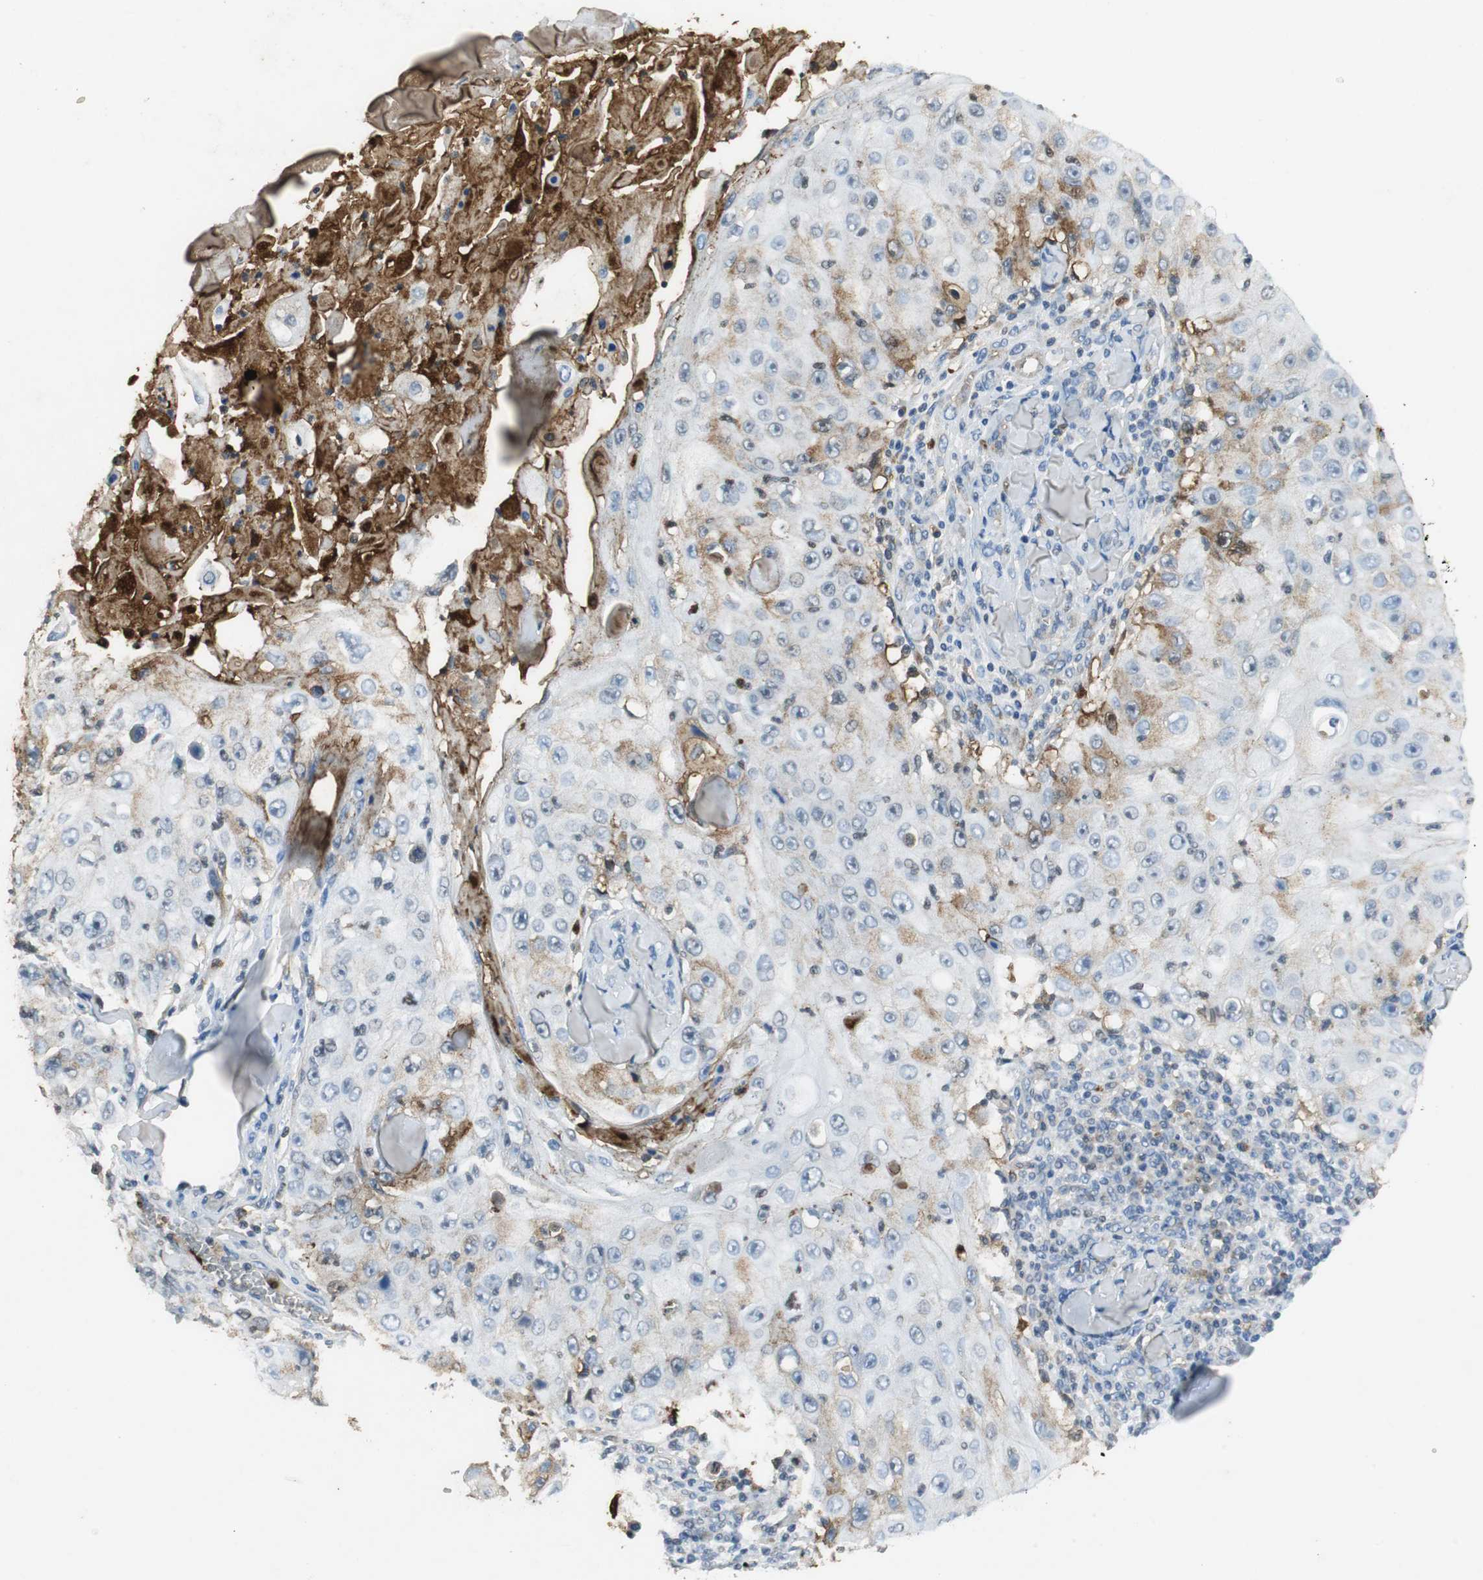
{"staining": {"intensity": "negative", "quantity": "none", "location": "none"}, "tissue": "skin cancer", "cell_type": "Tumor cells", "image_type": "cancer", "snomed": [{"axis": "morphology", "description": "Squamous cell carcinoma, NOS"}, {"axis": "topography", "description": "Skin"}], "caption": "Skin cancer (squamous cell carcinoma) was stained to show a protein in brown. There is no significant staining in tumor cells. Nuclei are stained in blue.", "gene": "ORM1", "patient": {"sex": "male", "age": 86}}